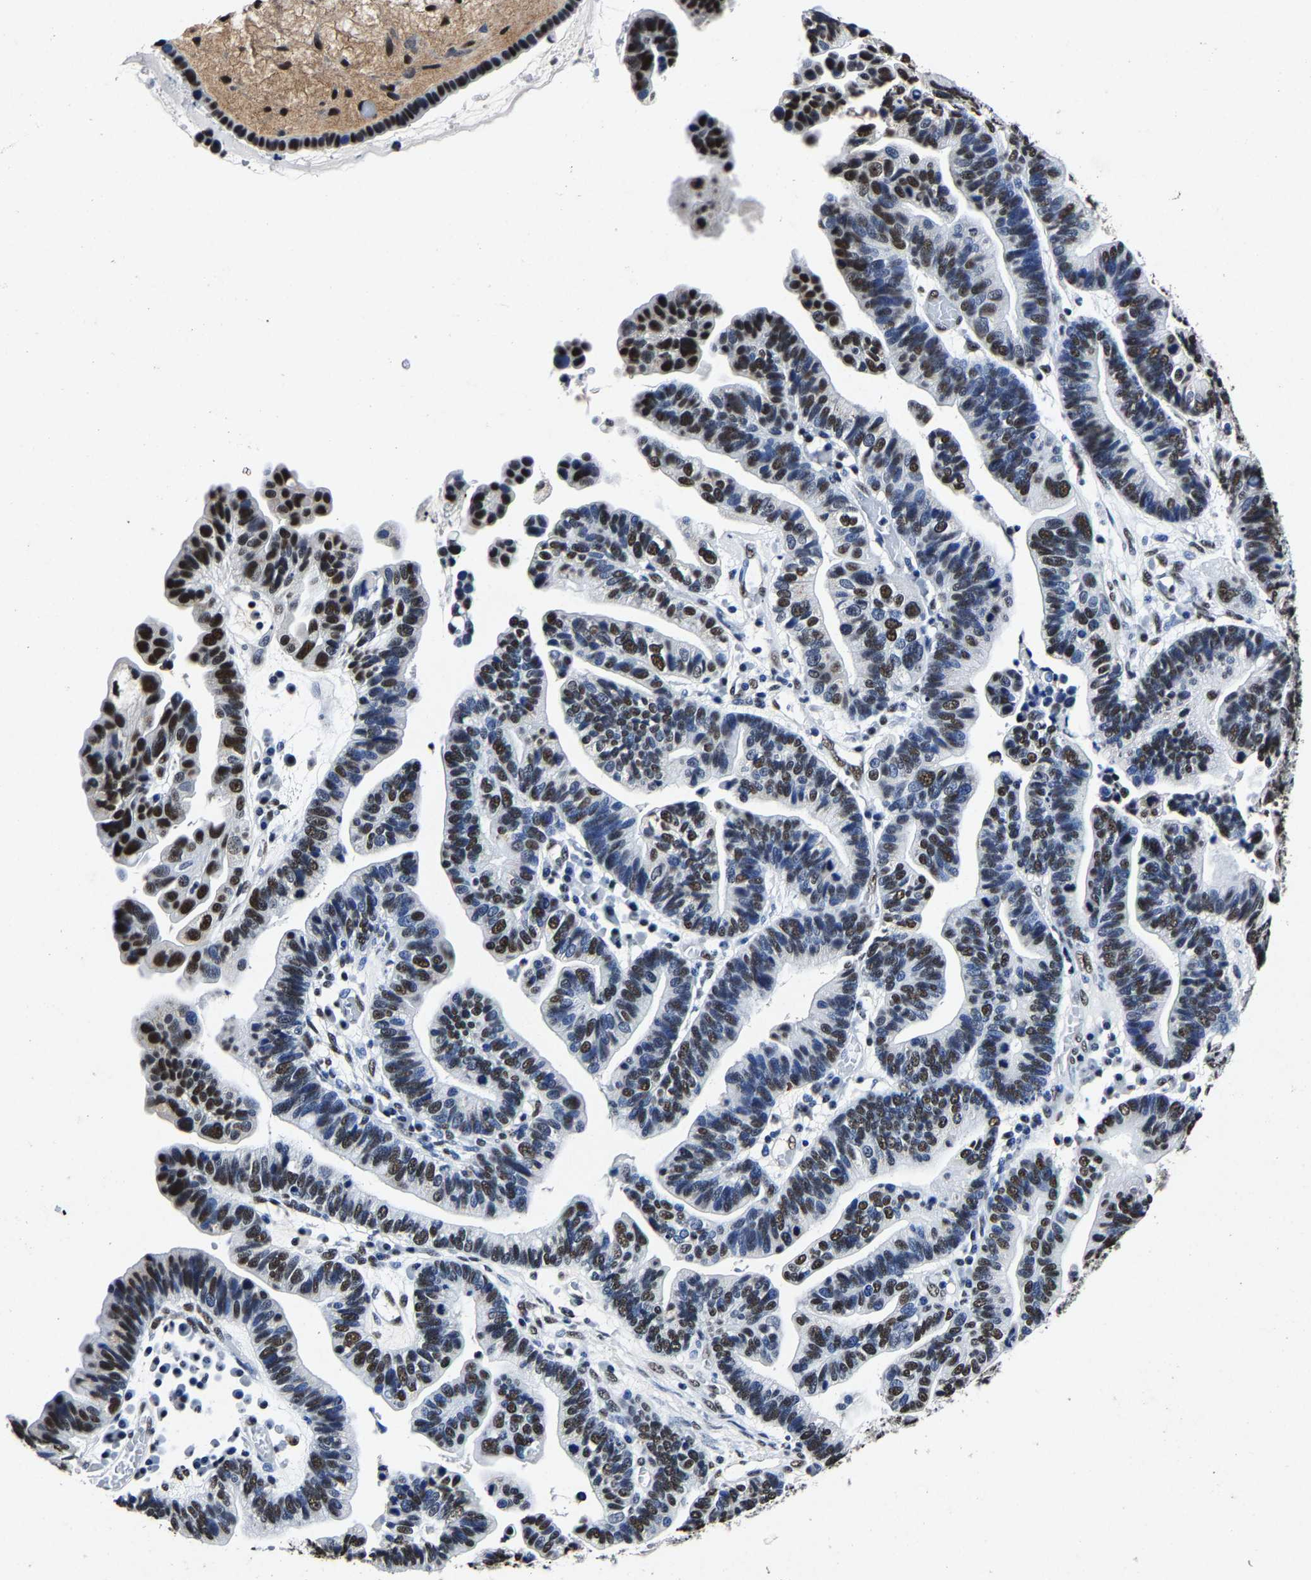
{"staining": {"intensity": "strong", "quantity": "25%-75%", "location": "nuclear"}, "tissue": "ovarian cancer", "cell_type": "Tumor cells", "image_type": "cancer", "snomed": [{"axis": "morphology", "description": "Cystadenocarcinoma, serous, NOS"}, {"axis": "topography", "description": "Ovary"}], "caption": "A histopathology image of ovarian cancer (serous cystadenocarcinoma) stained for a protein reveals strong nuclear brown staining in tumor cells. The staining was performed using DAB, with brown indicating positive protein expression. Nuclei are stained blue with hematoxylin.", "gene": "RBM45", "patient": {"sex": "female", "age": 56}}